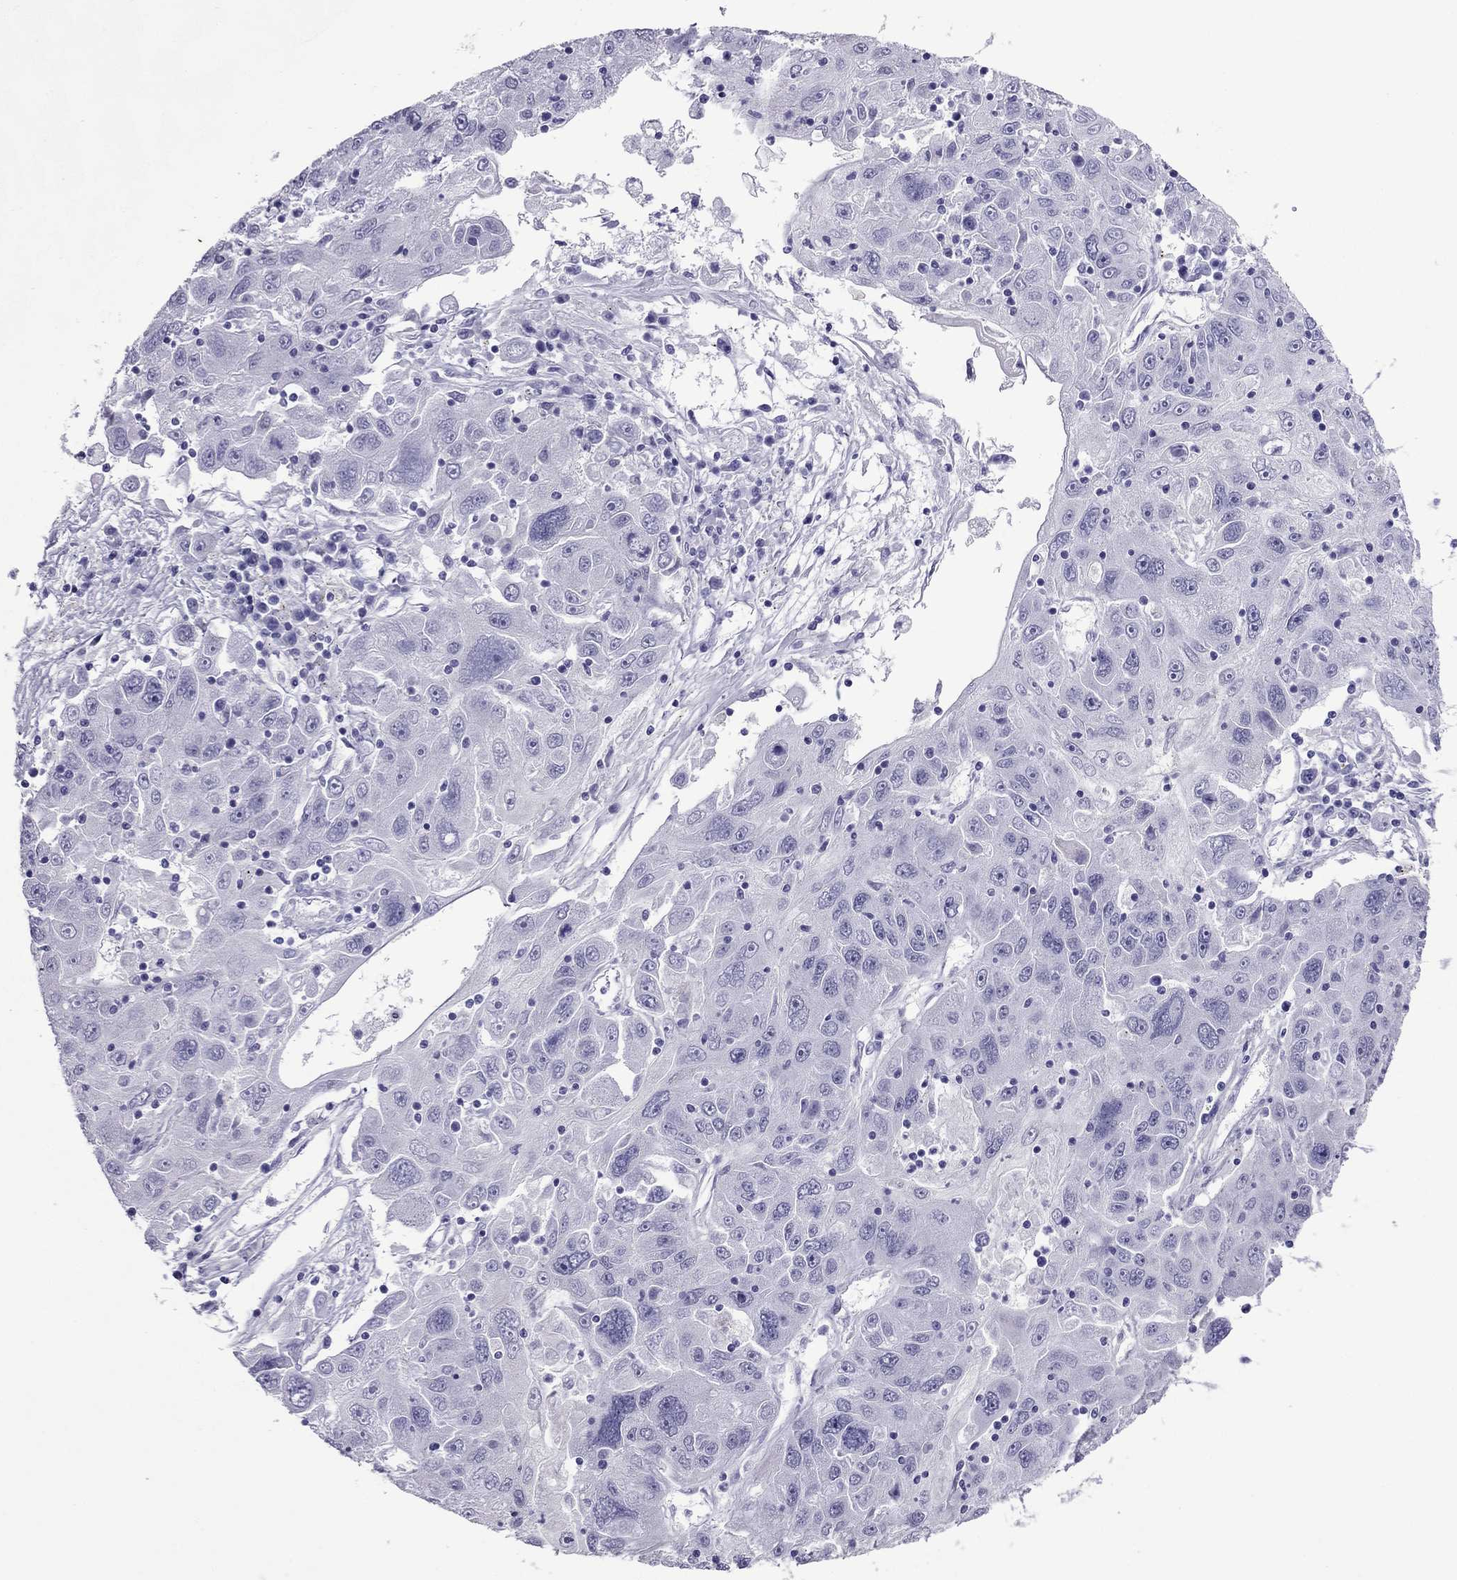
{"staining": {"intensity": "negative", "quantity": "none", "location": "none"}, "tissue": "stomach cancer", "cell_type": "Tumor cells", "image_type": "cancer", "snomed": [{"axis": "morphology", "description": "Adenocarcinoma, NOS"}, {"axis": "topography", "description": "Stomach"}], "caption": "There is no significant staining in tumor cells of stomach cancer (adenocarcinoma). Nuclei are stained in blue.", "gene": "ZNF646", "patient": {"sex": "male", "age": 56}}